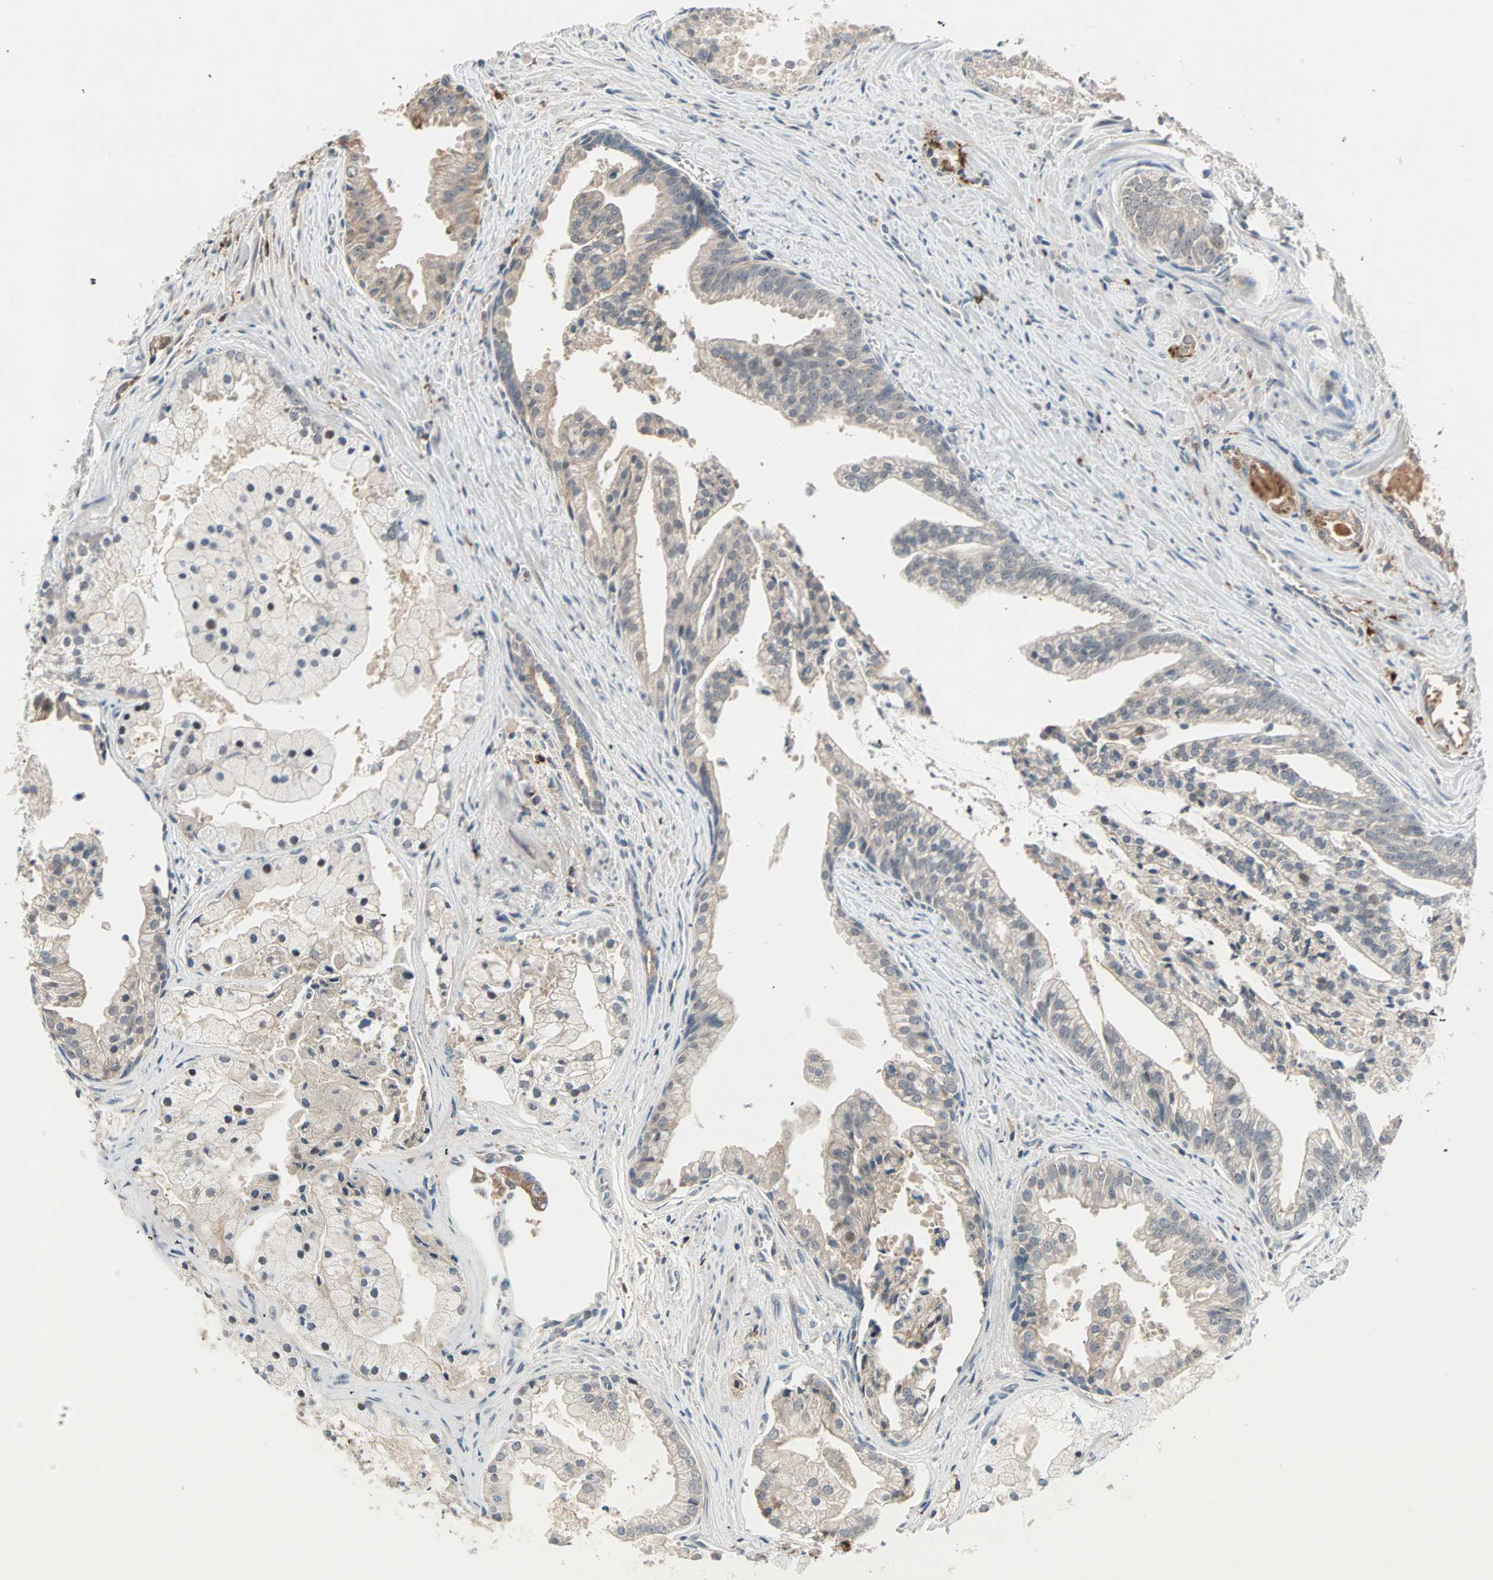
{"staining": {"intensity": "moderate", "quantity": "25%-75%", "location": "cytoplasmic/membranous"}, "tissue": "prostate cancer", "cell_type": "Tumor cells", "image_type": "cancer", "snomed": [{"axis": "morphology", "description": "Adenocarcinoma, High grade"}, {"axis": "topography", "description": "Prostate"}], "caption": "IHC of prostate high-grade adenocarcinoma exhibits medium levels of moderate cytoplasmic/membranous positivity in approximately 25%-75% of tumor cells.", "gene": "PROS1", "patient": {"sex": "male", "age": 67}}